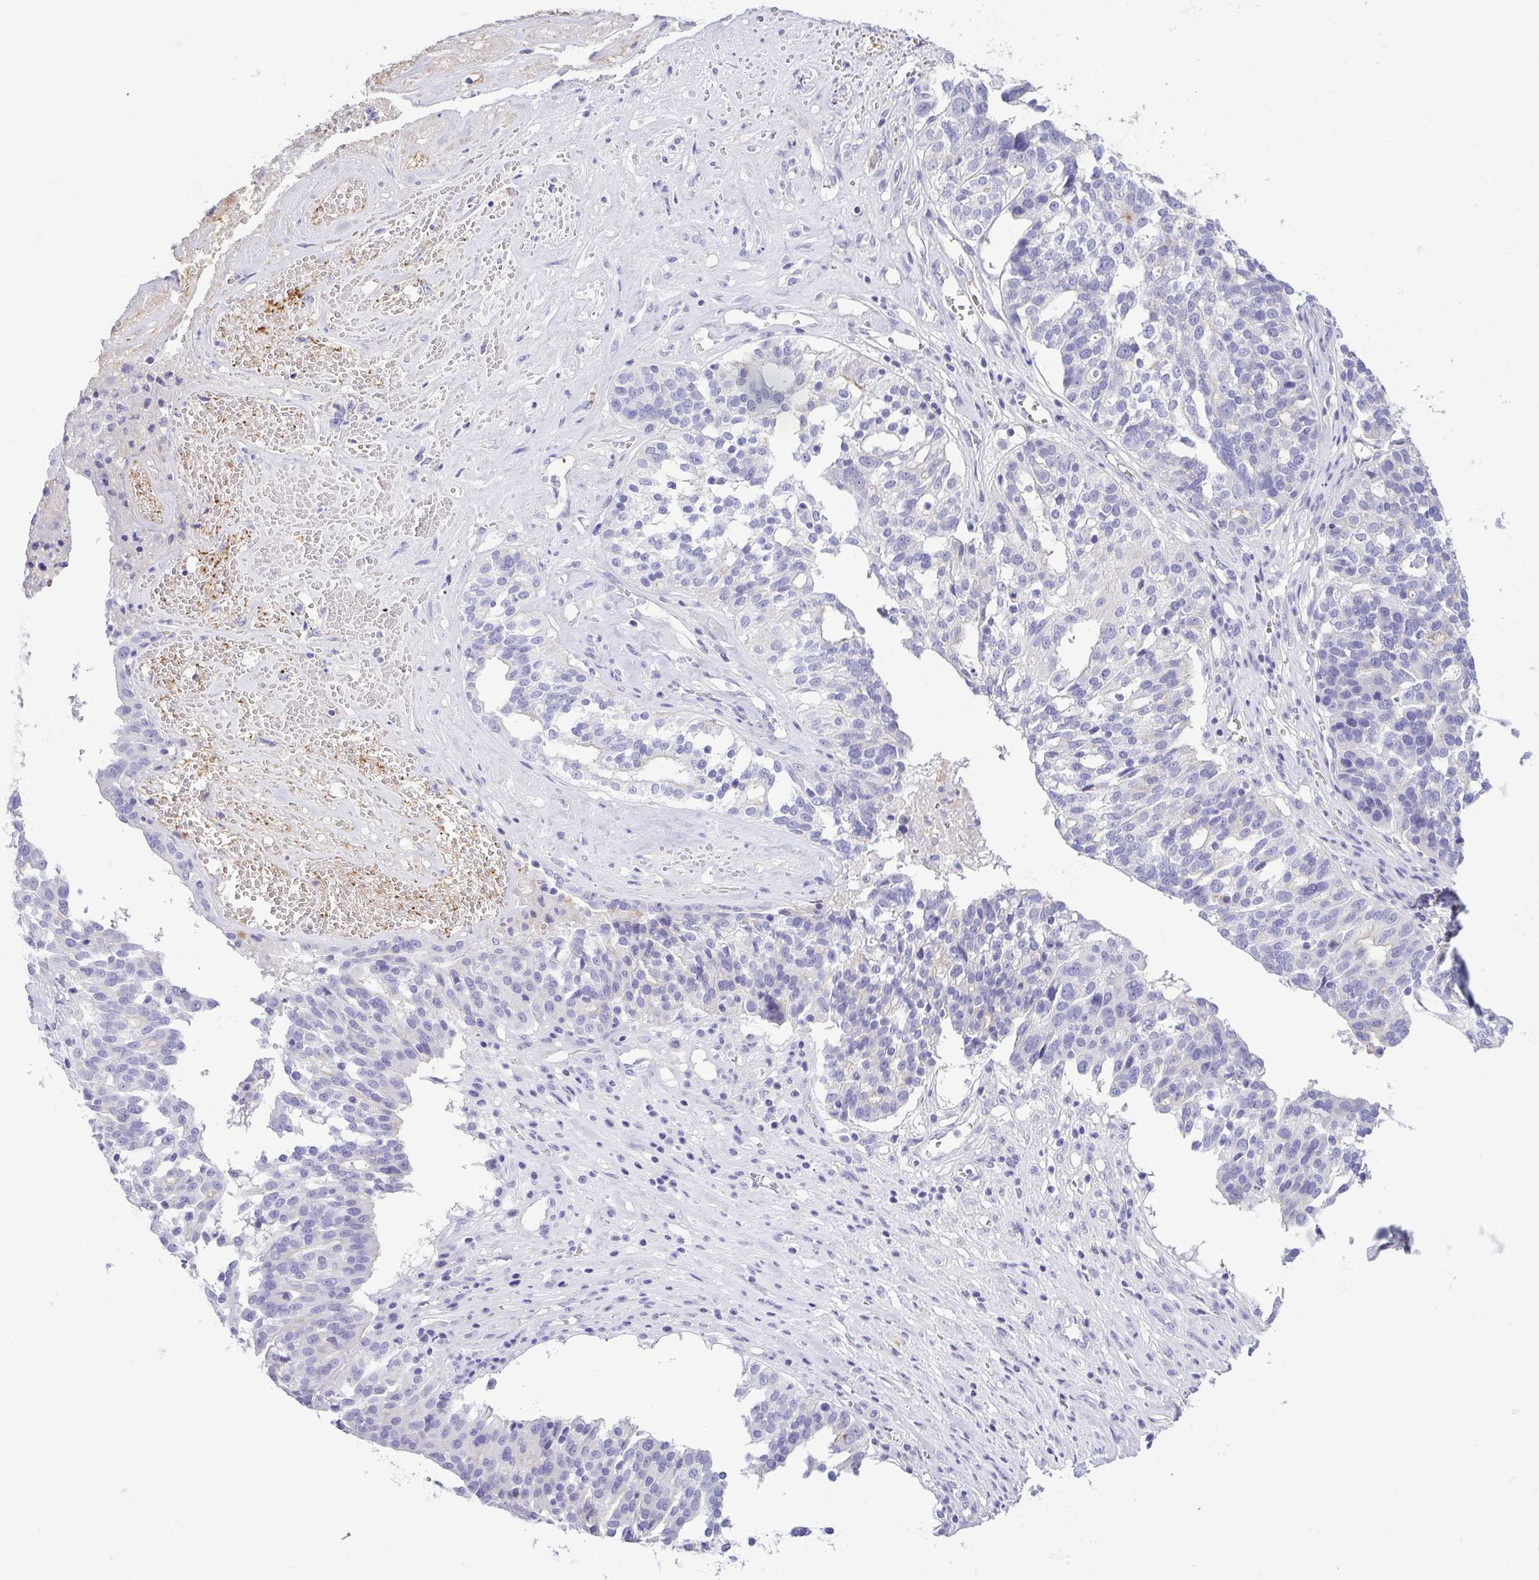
{"staining": {"intensity": "negative", "quantity": "none", "location": "none"}, "tissue": "ovarian cancer", "cell_type": "Tumor cells", "image_type": "cancer", "snomed": [{"axis": "morphology", "description": "Cystadenocarcinoma, serous, NOS"}, {"axis": "topography", "description": "Ovary"}], "caption": "Serous cystadenocarcinoma (ovarian) stained for a protein using immunohistochemistry shows no positivity tumor cells.", "gene": "EPB42", "patient": {"sex": "female", "age": 59}}